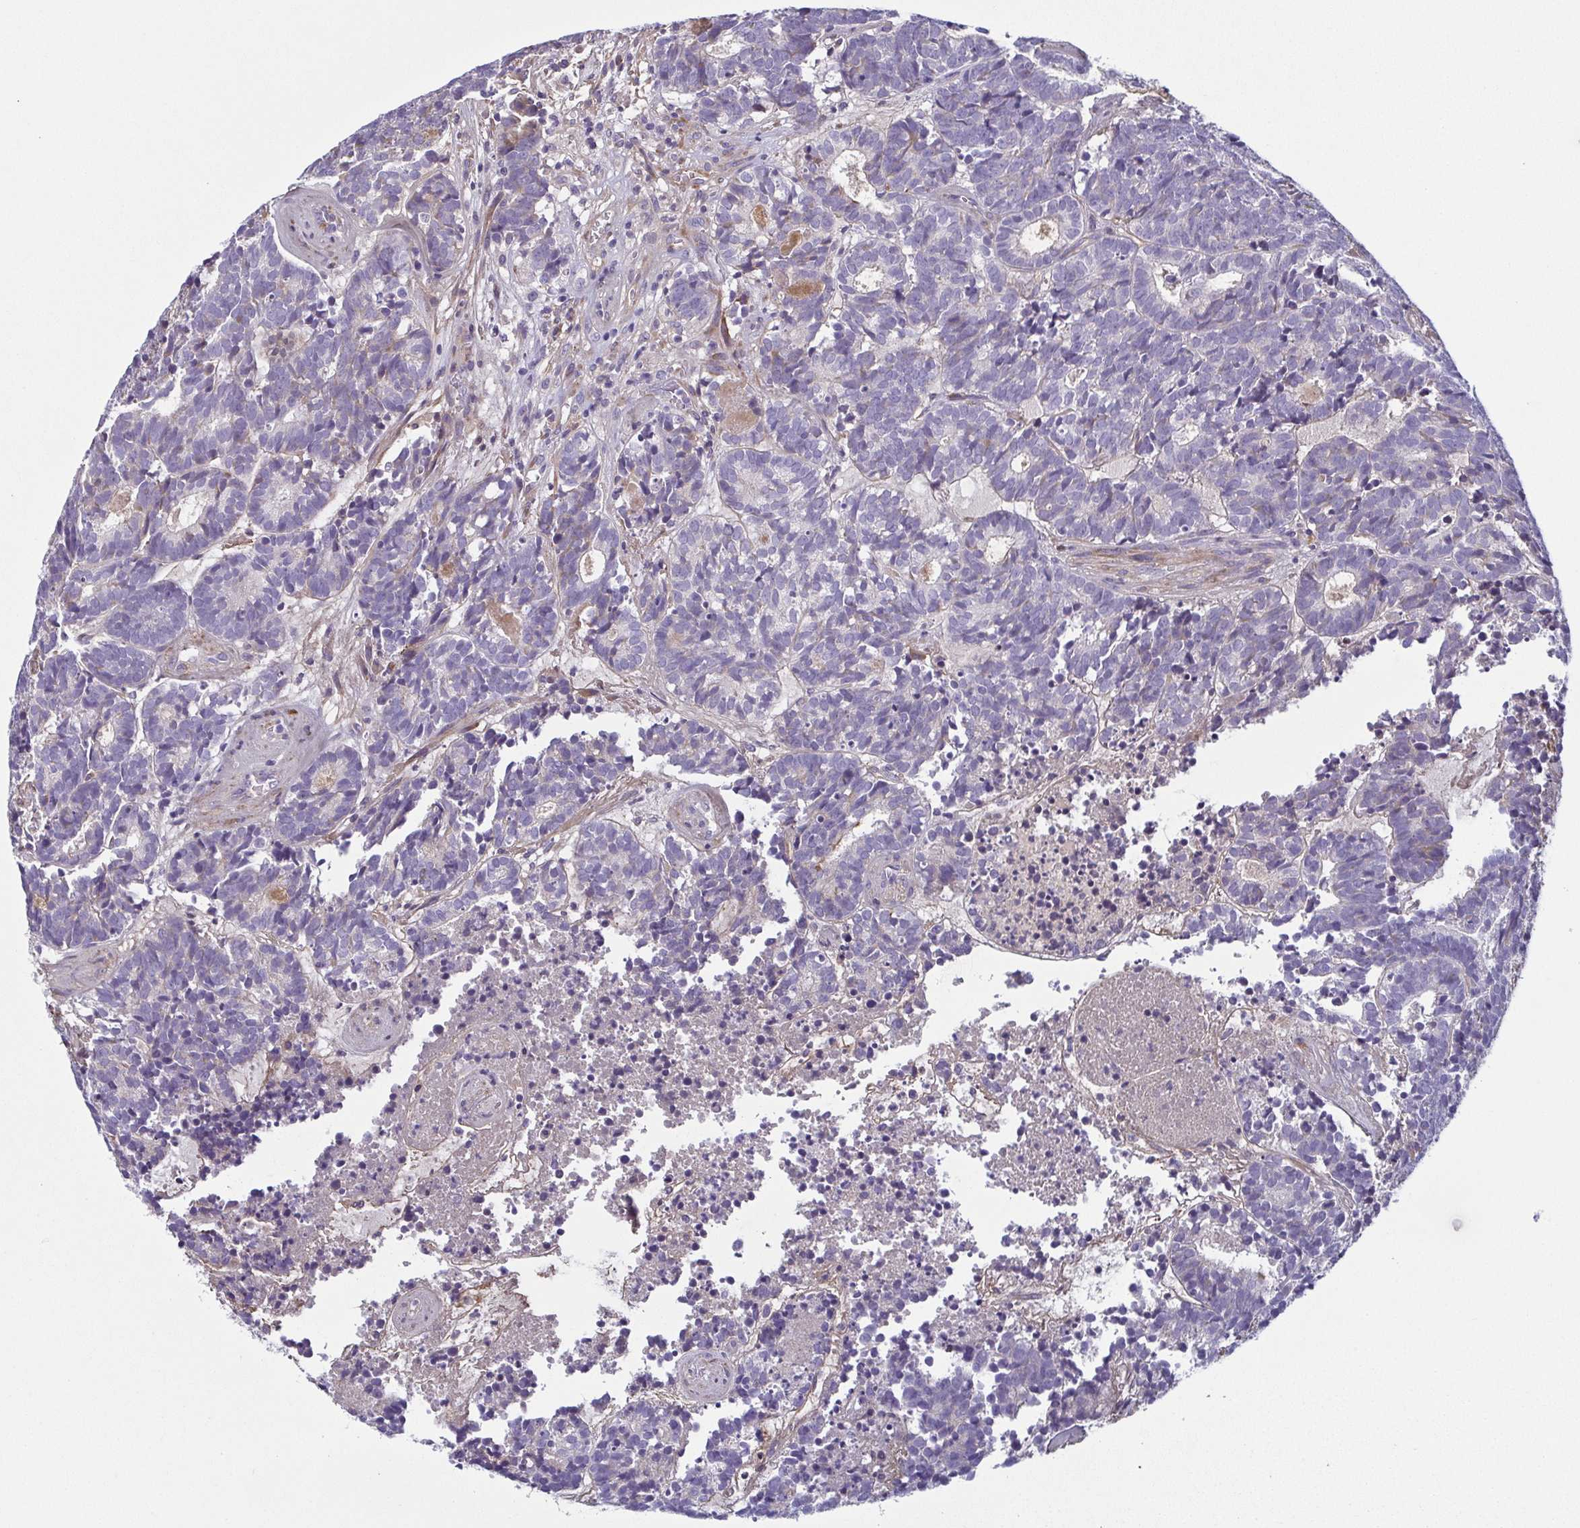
{"staining": {"intensity": "negative", "quantity": "none", "location": "none"}, "tissue": "head and neck cancer", "cell_type": "Tumor cells", "image_type": "cancer", "snomed": [{"axis": "morphology", "description": "Adenocarcinoma, NOS"}, {"axis": "topography", "description": "Head-Neck"}], "caption": "A micrograph of human head and neck adenocarcinoma is negative for staining in tumor cells. Brightfield microscopy of IHC stained with DAB (brown) and hematoxylin (blue), captured at high magnification.", "gene": "ECM1", "patient": {"sex": "female", "age": 81}}